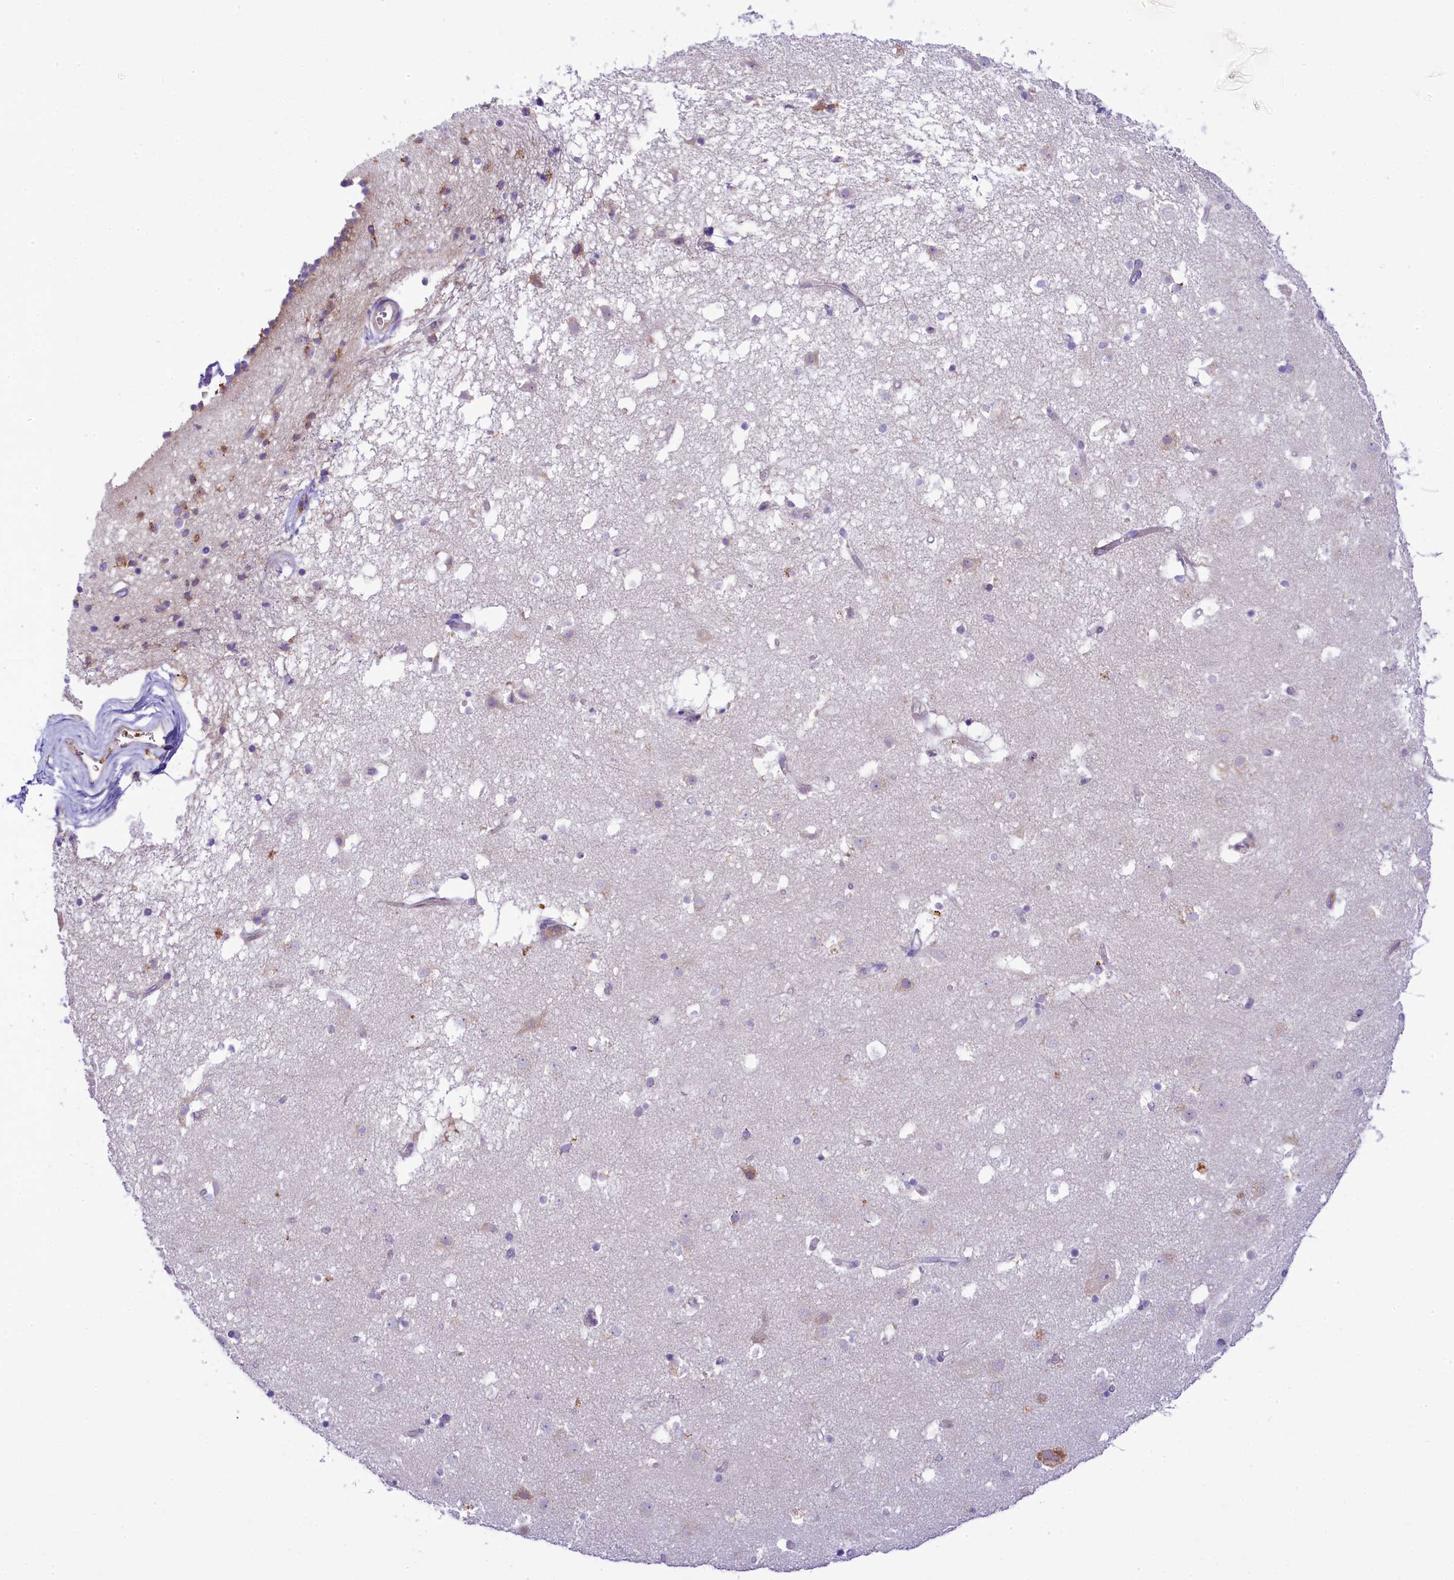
{"staining": {"intensity": "negative", "quantity": "none", "location": "none"}, "tissue": "caudate", "cell_type": "Glial cells", "image_type": "normal", "snomed": [{"axis": "morphology", "description": "Normal tissue, NOS"}, {"axis": "topography", "description": "Lateral ventricle wall"}], "caption": "DAB immunohistochemical staining of unremarkable human caudate shows no significant staining in glial cells. (Immunohistochemistry (ihc), brightfield microscopy, high magnification).", "gene": "LARP4", "patient": {"sex": "male", "age": 70}}